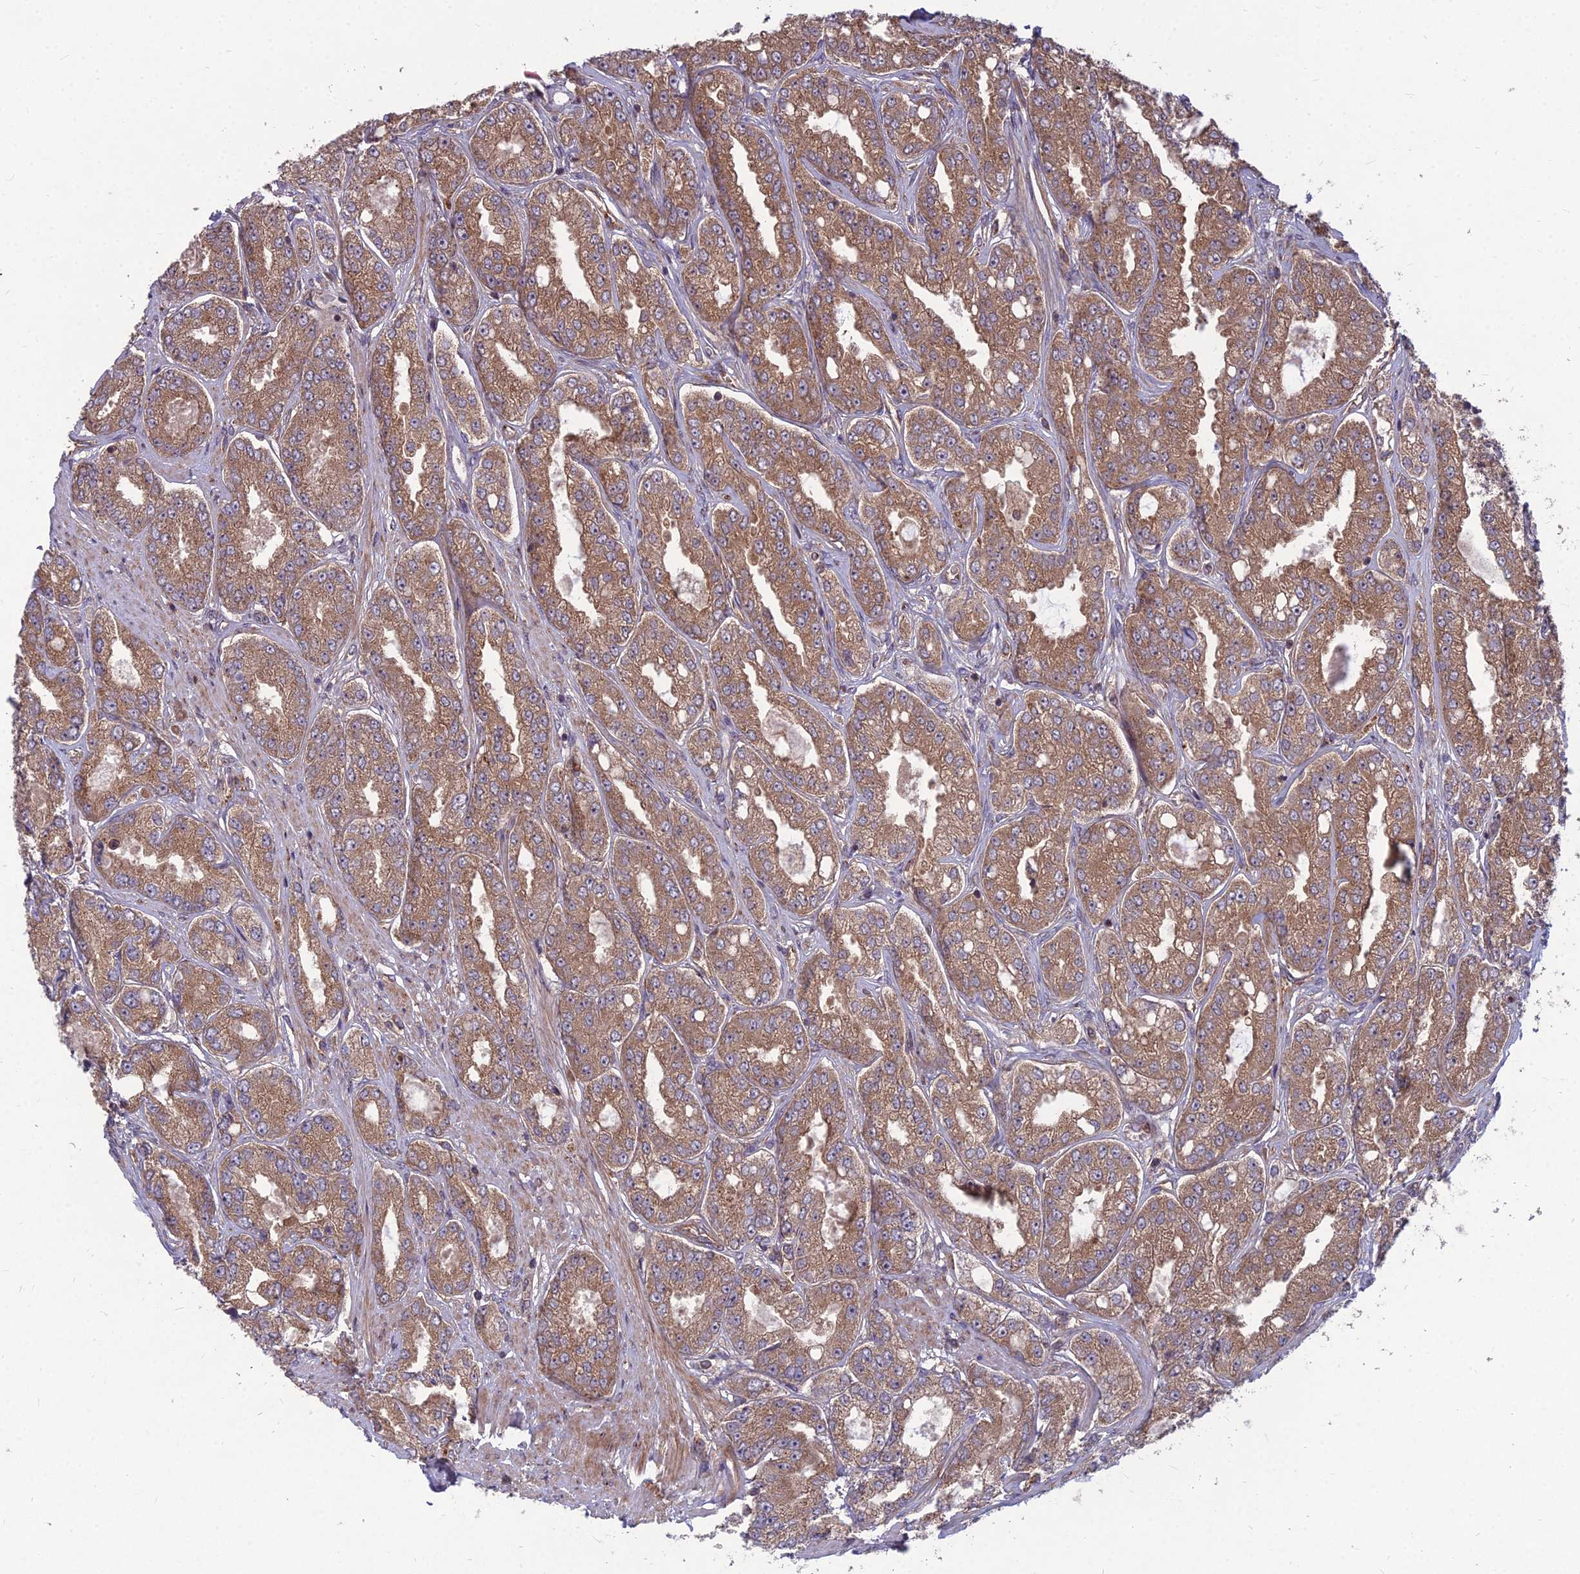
{"staining": {"intensity": "moderate", "quantity": ">75%", "location": "cytoplasmic/membranous"}, "tissue": "prostate cancer", "cell_type": "Tumor cells", "image_type": "cancer", "snomed": [{"axis": "morphology", "description": "Adenocarcinoma, High grade"}, {"axis": "topography", "description": "Prostate"}], "caption": "Protein expression analysis of human adenocarcinoma (high-grade) (prostate) reveals moderate cytoplasmic/membranous staining in about >75% of tumor cells.", "gene": "MFSD8", "patient": {"sex": "male", "age": 71}}